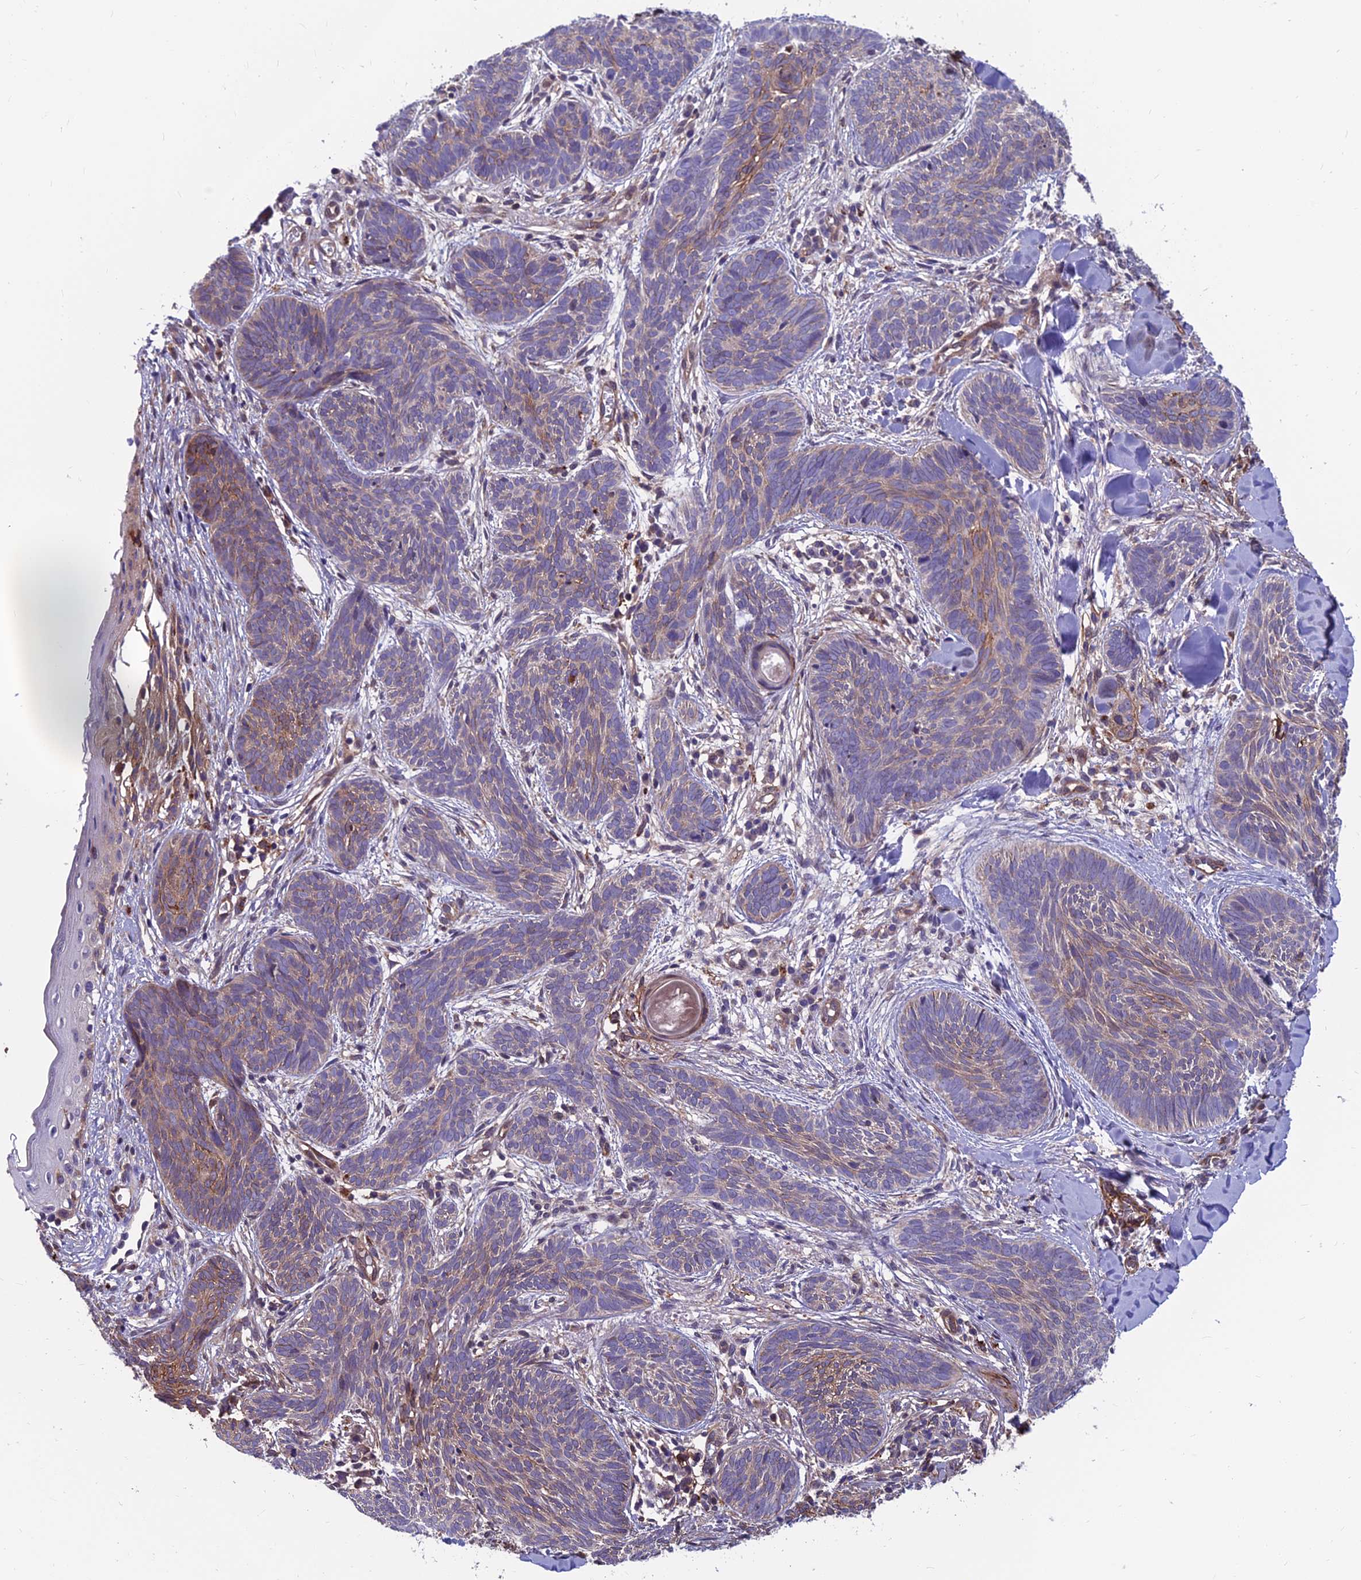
{"staining": {"intensity": "weak", "quantity": "<25%", "location": "cytoplasmic/membranous"}, "tissue": "skin cancer", "cell_type": "Tumor cells", "image_type": "cancer", "snomed": [{"axis": "morphology", "description": "Basal cell carcinoma"}, {"axis": "topography", "description": "Skin"}], "caption": "This is an IHC micrograph of skin cancer. There is no positivity in tumor cells.", "gene": "RTN4RL1", "patient": {"sex": "female", "age": 81}}